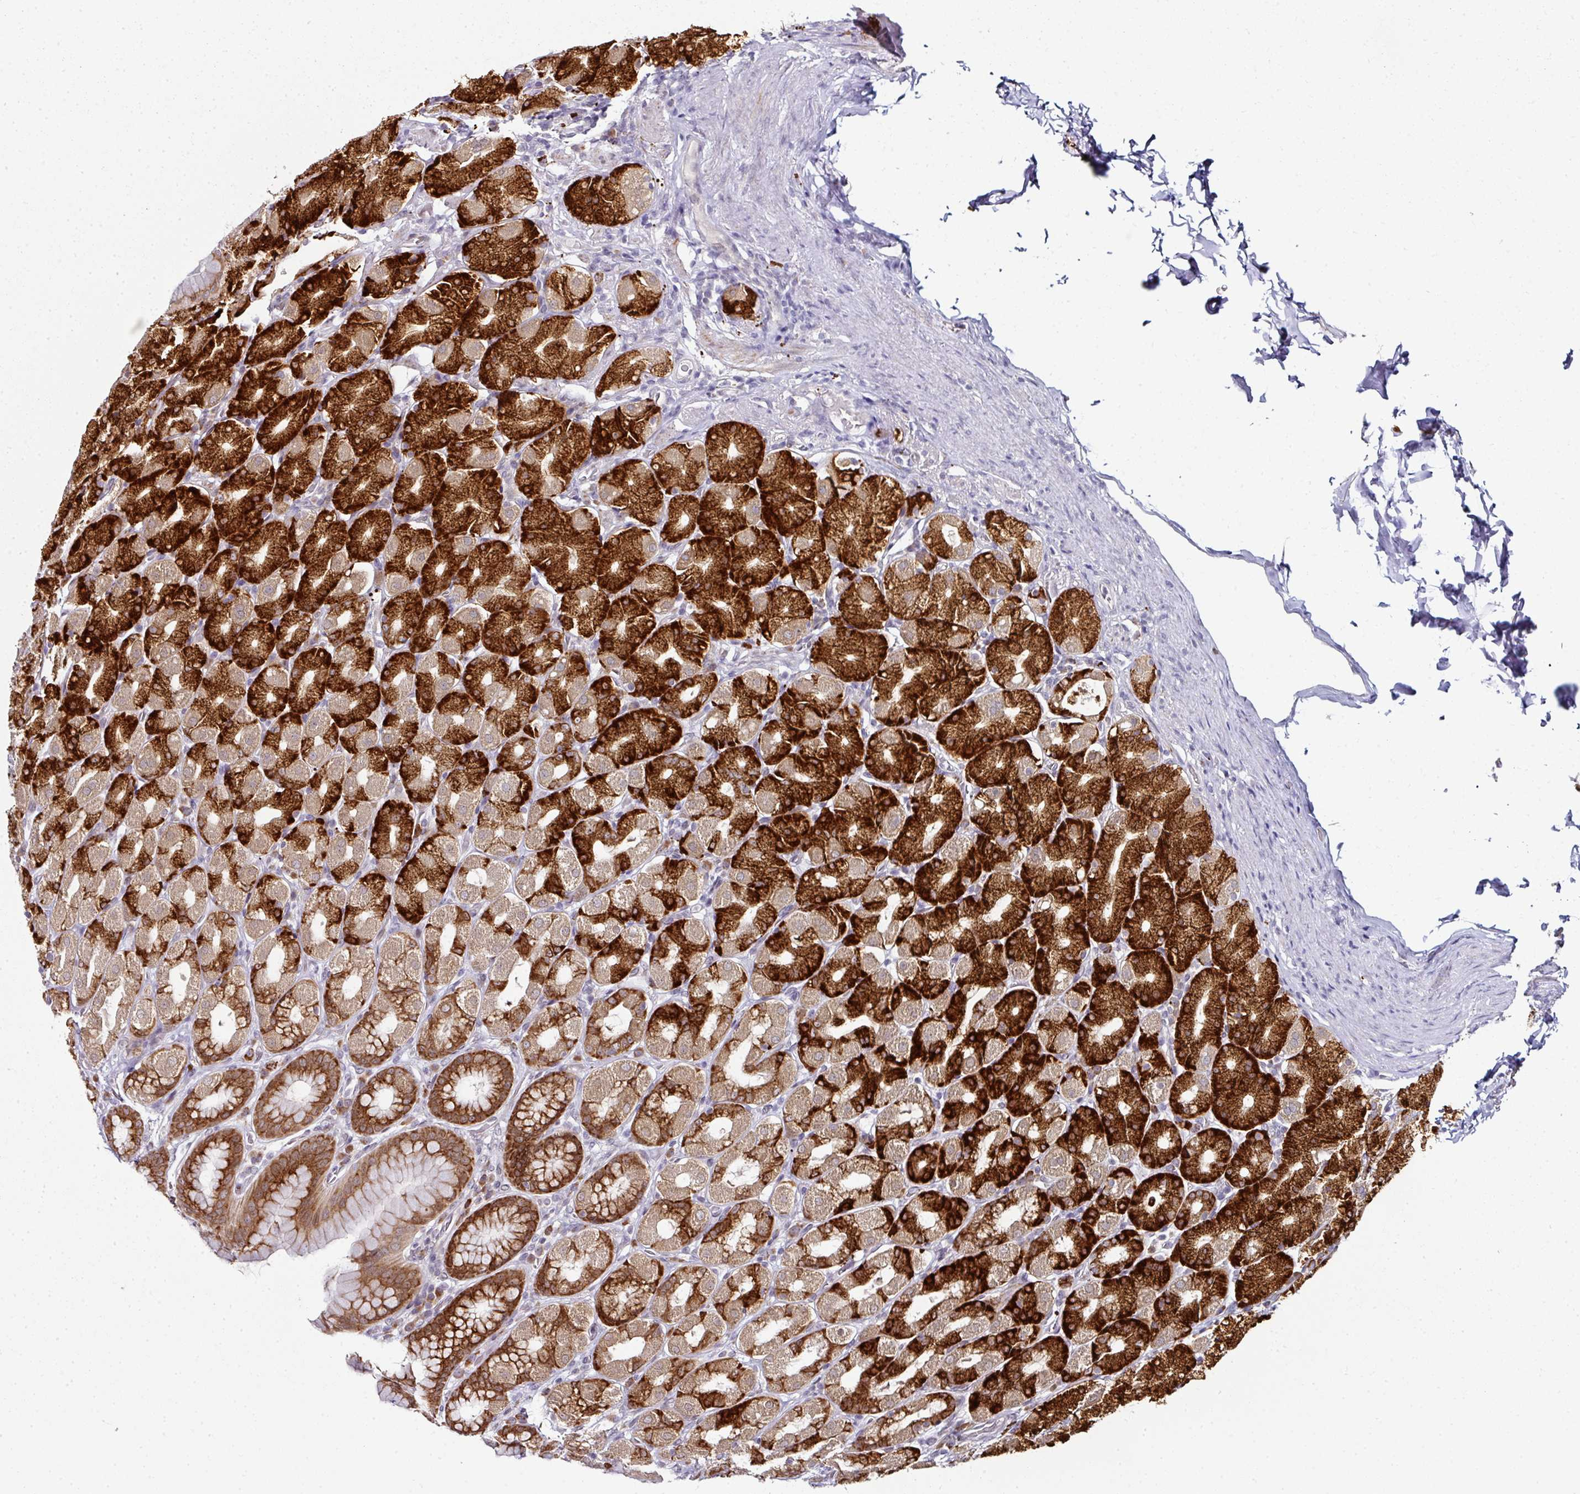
{"staining": {"intensity": "strong", "quantity": ">75%", "location": "cytoplasmic/membranous"}, "tissue": "stomach", "cell_type": "Glandular cells", "image_type": "normal", "snomed": [{"axis": "morphology", "description": "Normal tissue, NOS"}, {"axis": "topography", "description": "Stomach, upper"}, {"axis": "topography", "description": "Stomach"}], "caption": "The image displays immunohistochemical staining of unremarkable stomach. There is strong cytoplasmic/membranous staining is seen in about >75% of glandular cells.", "gene": "APOLD1", "patient": {"sex": "male", "age": 68}}